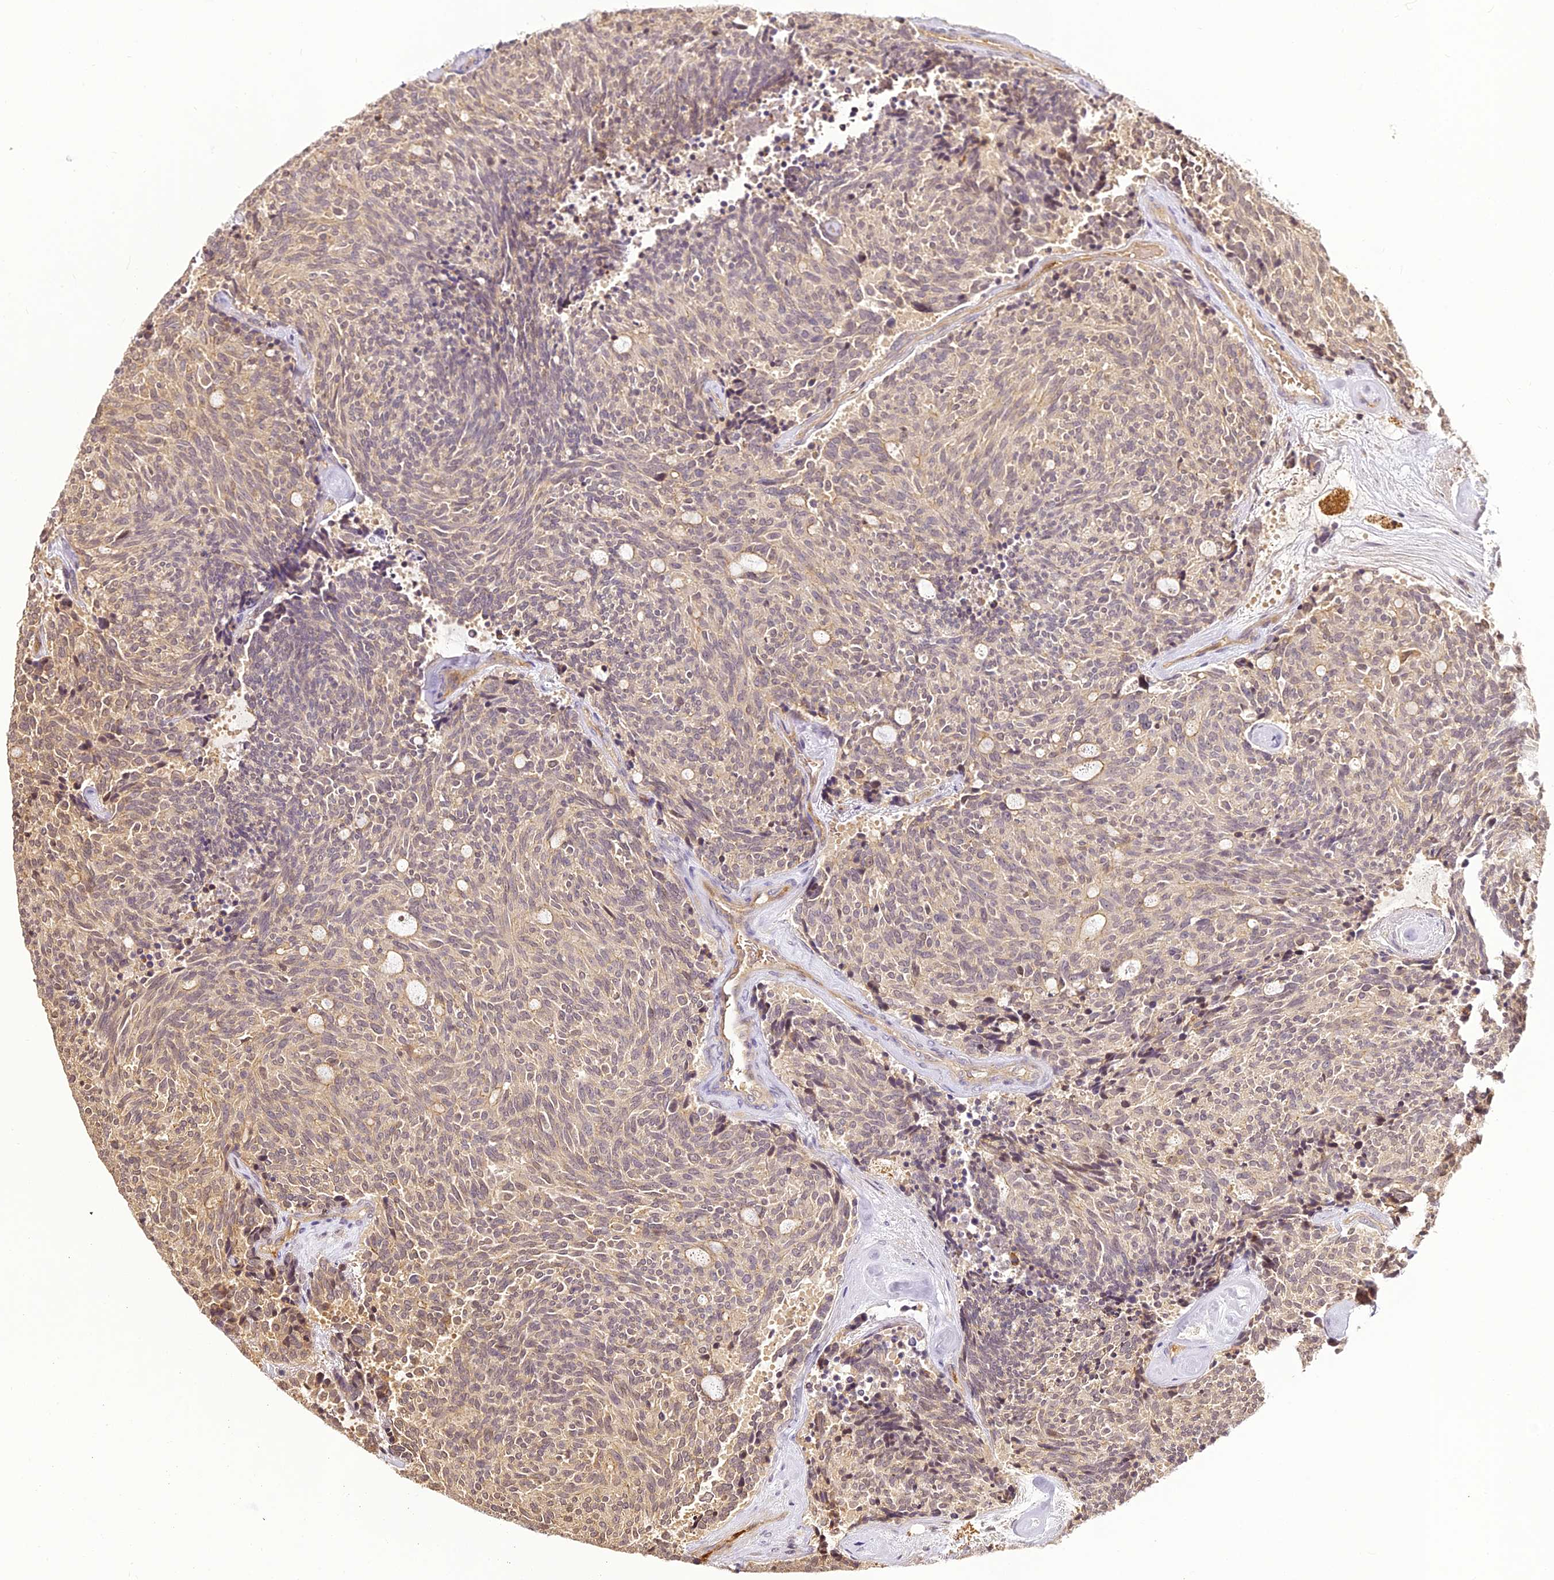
{"staining": {"intensity": "weak", "quantity": "25%-75%", "location": "cytoplasmic/membranous"}, "tissue": "carcinoid", "cell_type": "Tumor cells", "image_type": "cancer", "snomed": [{"axis": "morphology", "description": "Carcinoid, malignant, NOS"}, {"axis": "topography", "description": "Pancreas"}], "caption": "Protein staining reveals weak cytoplasmic/membranous expression in about 25%-75% of tumor cells in carcinoid (malignant). (IHC, brightfield microscopy, high magnification).", "gene": "BCDIN3D", "patient": {"sex": "female", "age": 54}}